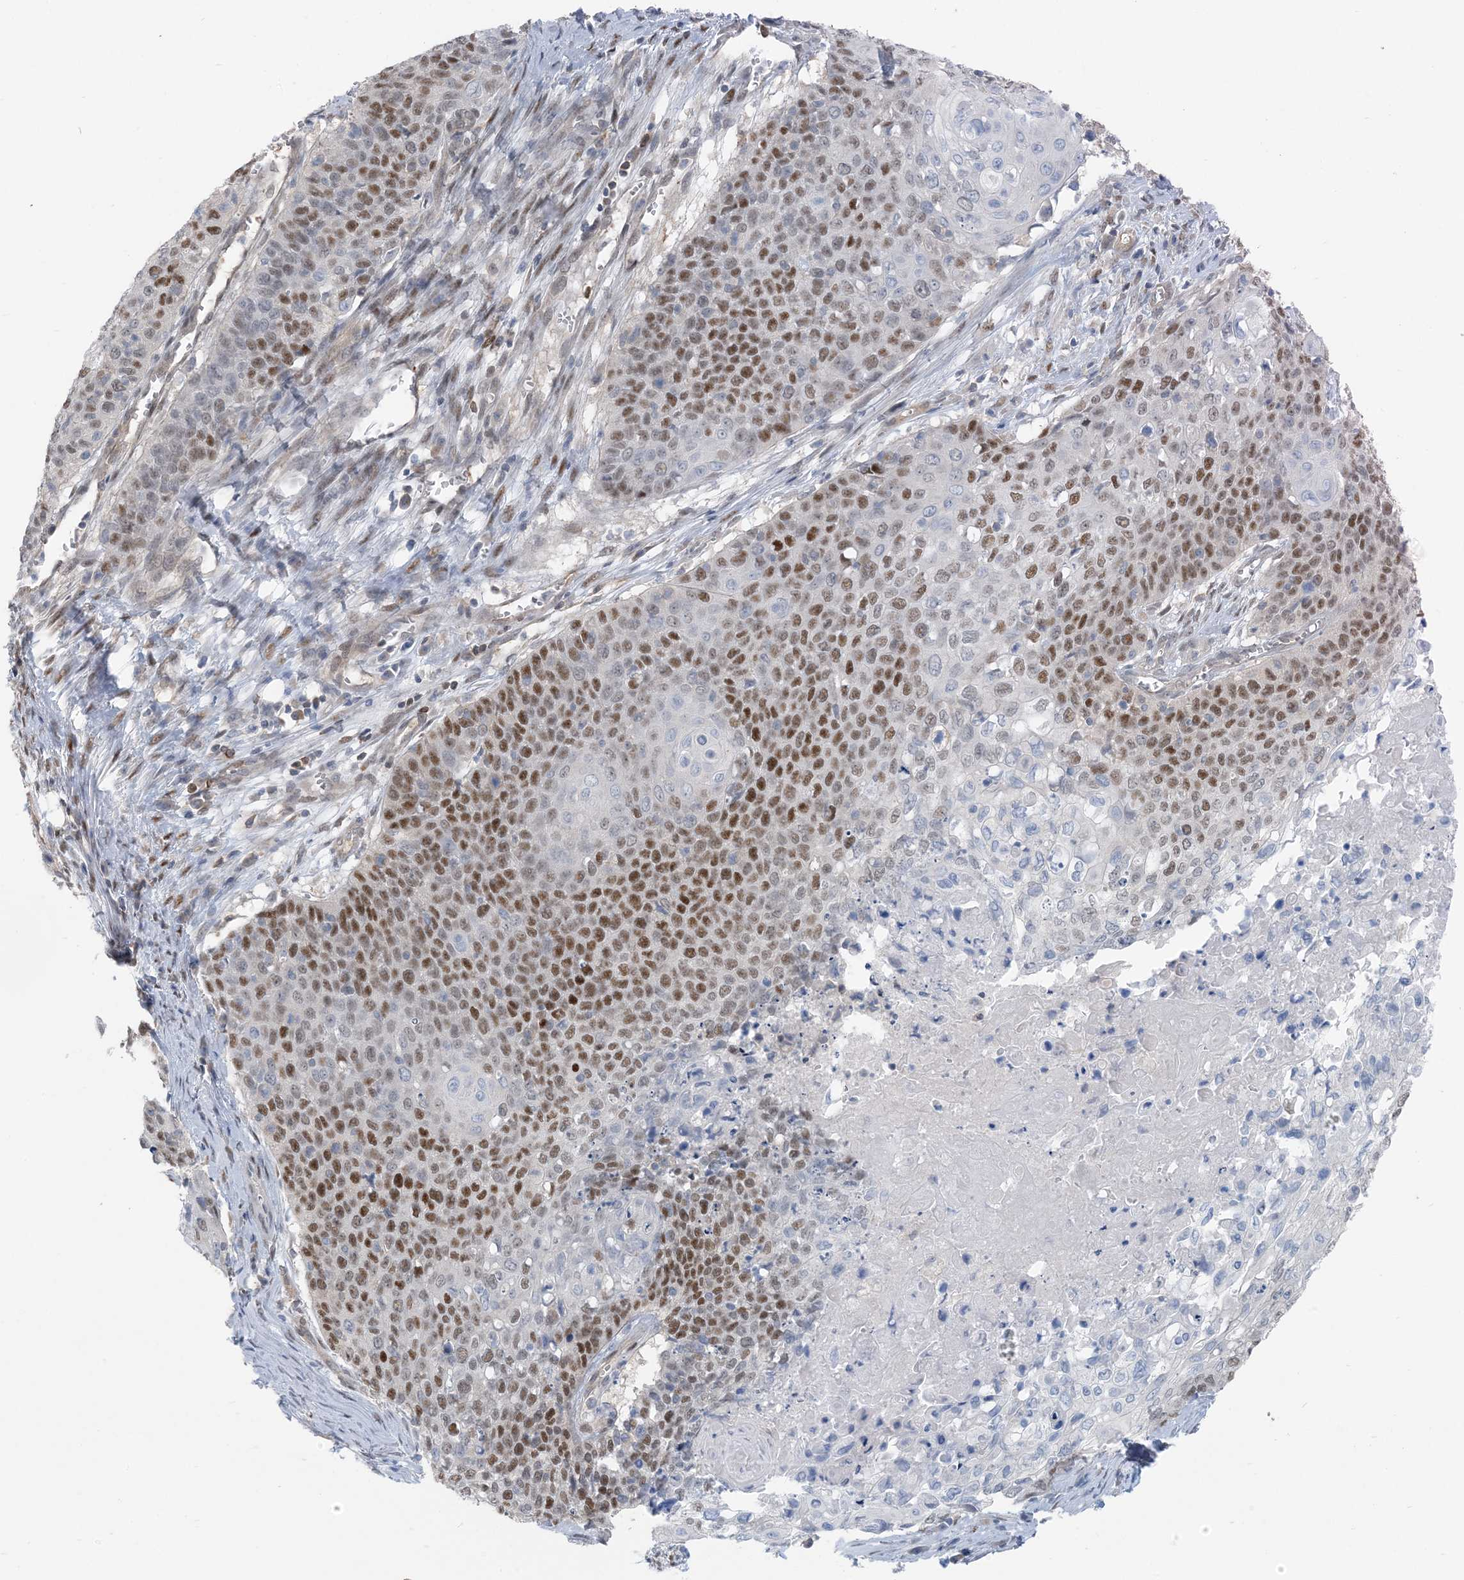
{"staining": {"intensity": "strong", "quantity": "25%-75%", "location": "nuclear"}, "tissue": "cervical cancer", "cell_type": "Tumor cells", "image_type": "cancer", "snomed": [{"axis": "morphology", "description": "Squamous cell carcinoma, NOS"}, {"axis": "topography", "description": "Cervix"}], "caption": "Immunohistochemistry (IHC) image of cervical squamous cell carcinoma stained for a protein (brown), which shows high levels of strong nuclear positivity in approximately 25%-75% of tumor cells.", "gene": "ZC3H12A", "patient": {"sex": "female", "age": 39}}